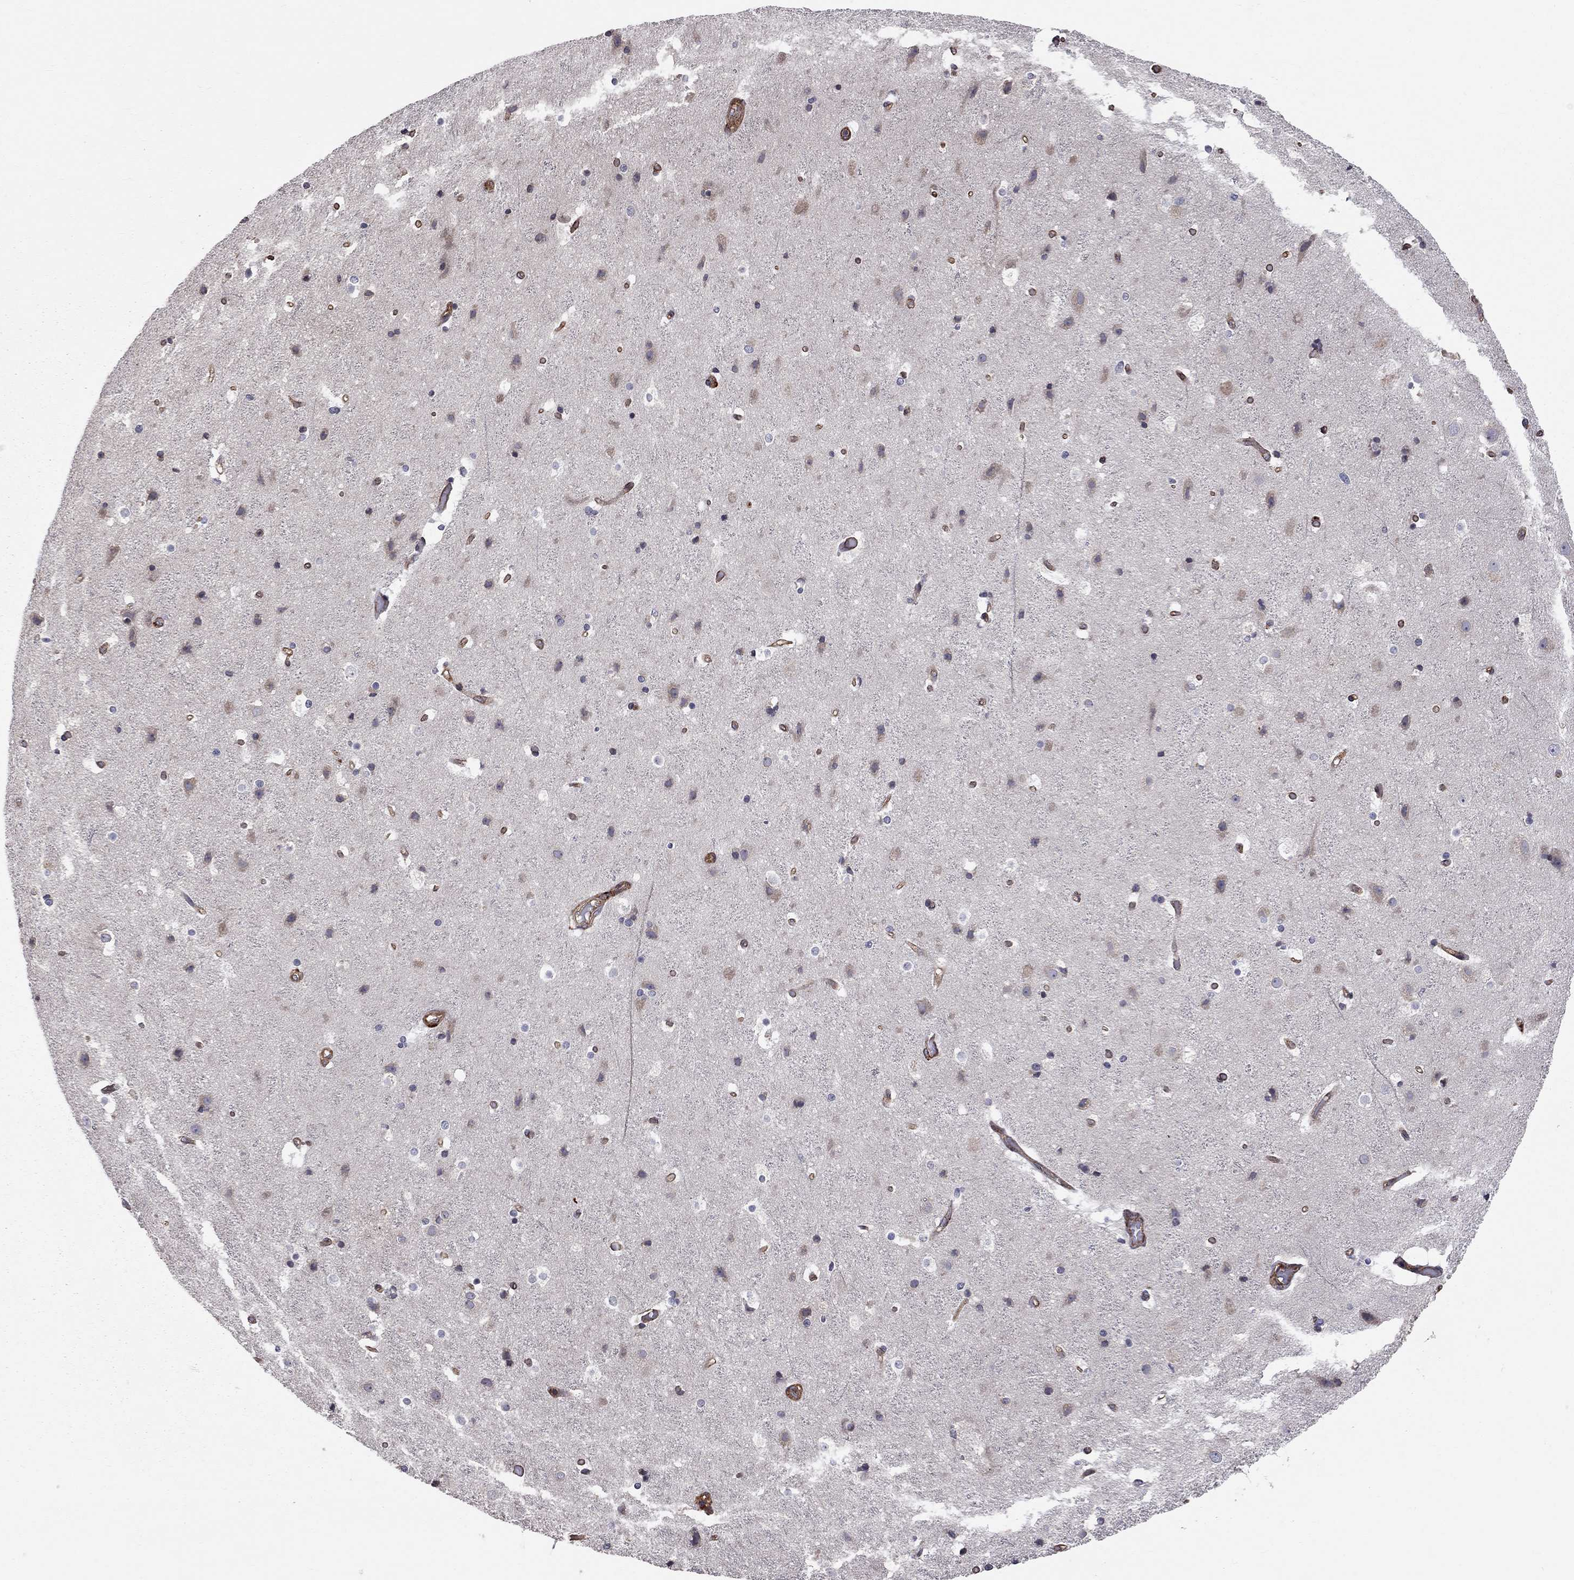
{"staining": {"intensity": "strong", "quantity": "25%-75%", "location": "cytoplasmic/membranous"}, "tissue": "cerebral cortex", "cell_type": "Endothelial cells", "image_type": "normal", "snomed": [{"axis": "morphology", "description": "Normal tissue, NOS"}, {"axis": "topography", "description": "Cerebral cortex"}], "caption": "An IHC micrograph of unremarkable tissue is shown. Protein staining in brown highlights strong cytoplasmic/membranous positivity in cerebral cortex within endothelial cells.", "gene": "RASEF", "patient": {"sex": "female", "age": 52}}